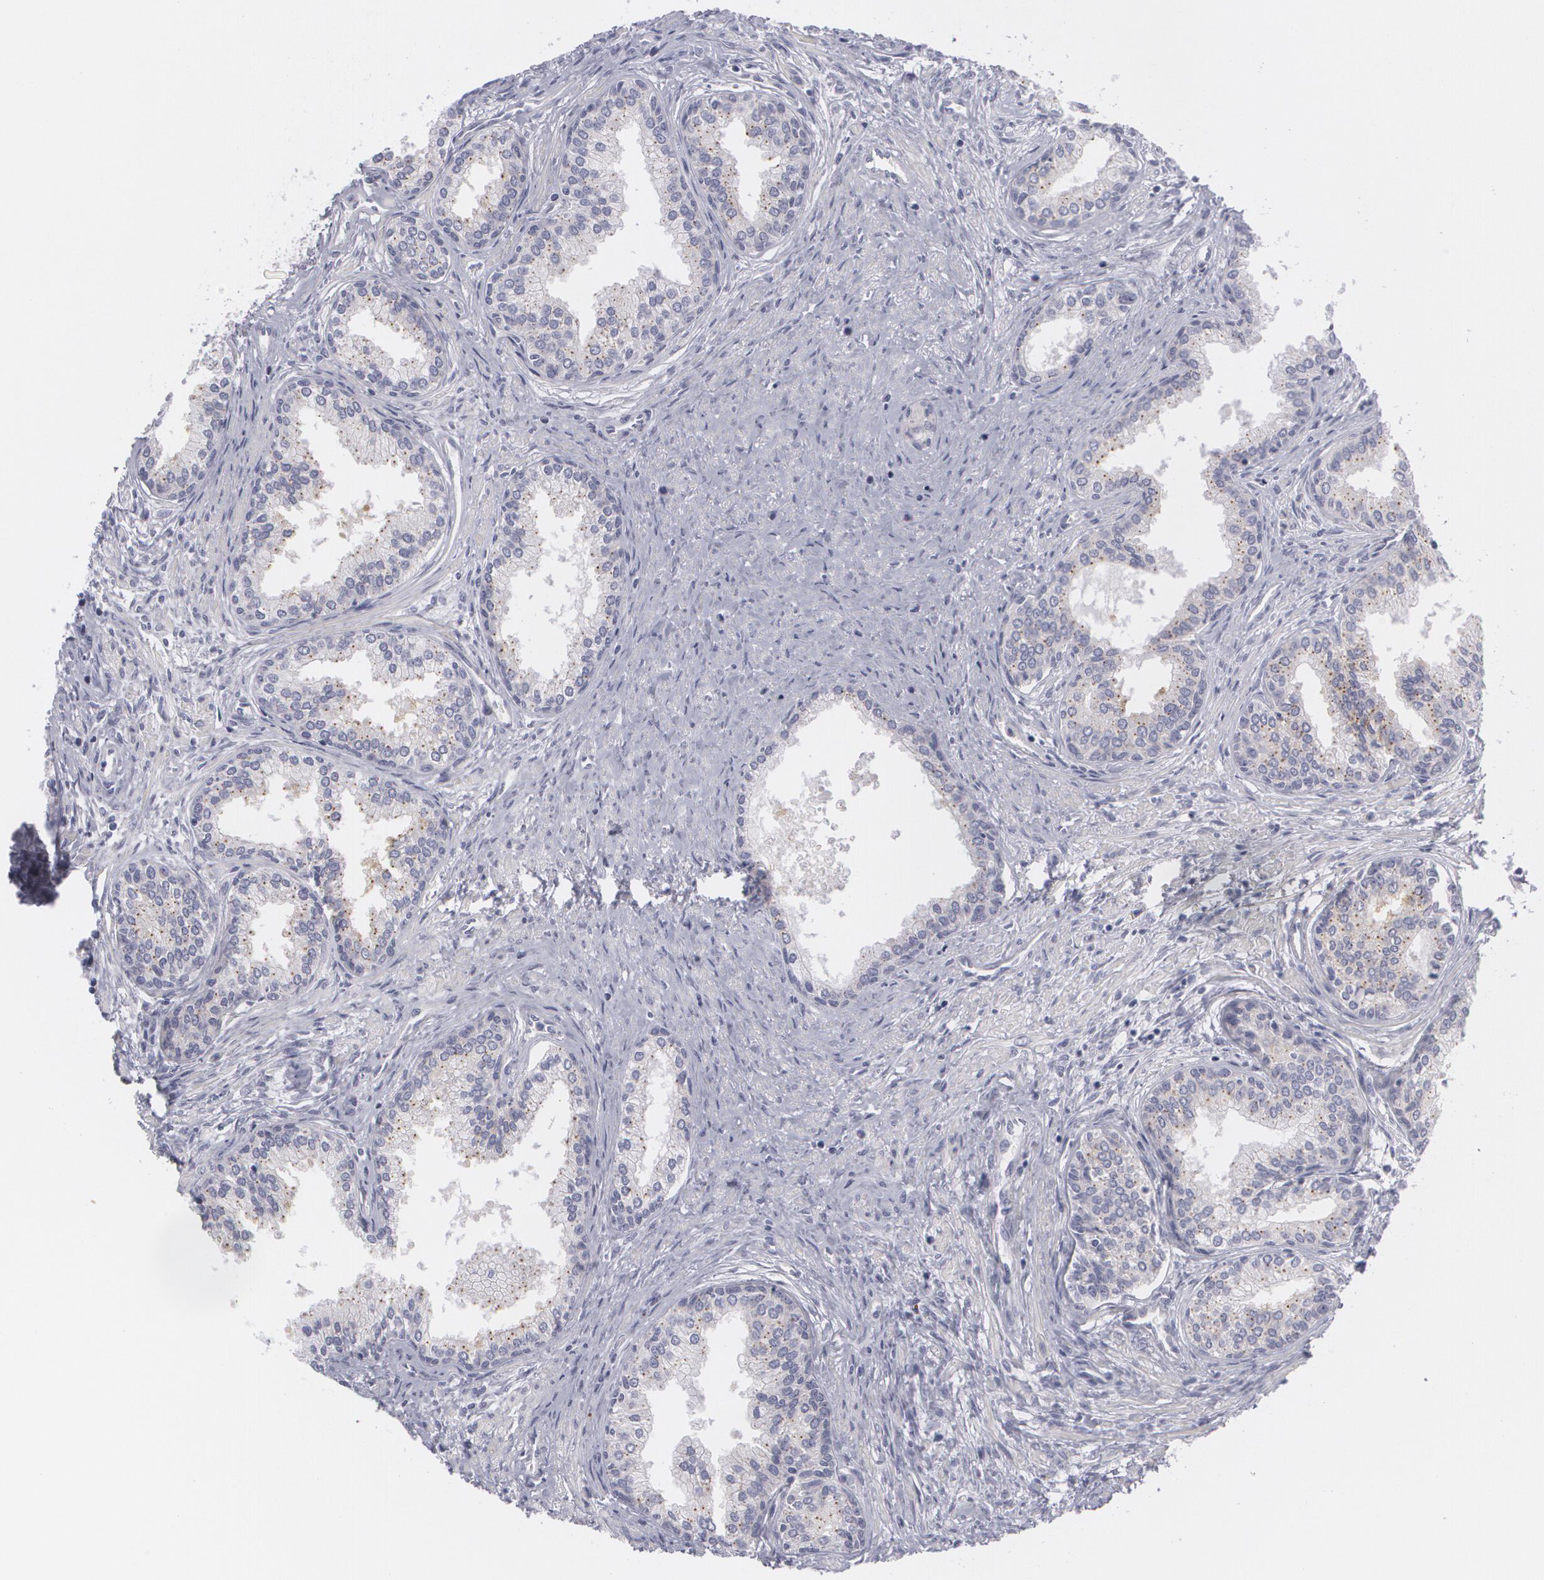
{"staining": {"intensity": "negative", "quantity": "none", "location": "none"}, "tissue": "prostate", "cell_type": "Glandular cells", "image_type": "normal", "snomed": [{"axis": "morphology", "description": "Normal tissue, NOS"}, {"axis": "topography", "description": "Prostate"}], "caption": "High power microscopy histopathology image of an immunohistochemistry histopathology image of normal prostate, revealing no significant positivity in glandular cells.", "gene": "MBNL3", "patient": {"sex": "male", "age": 68}}